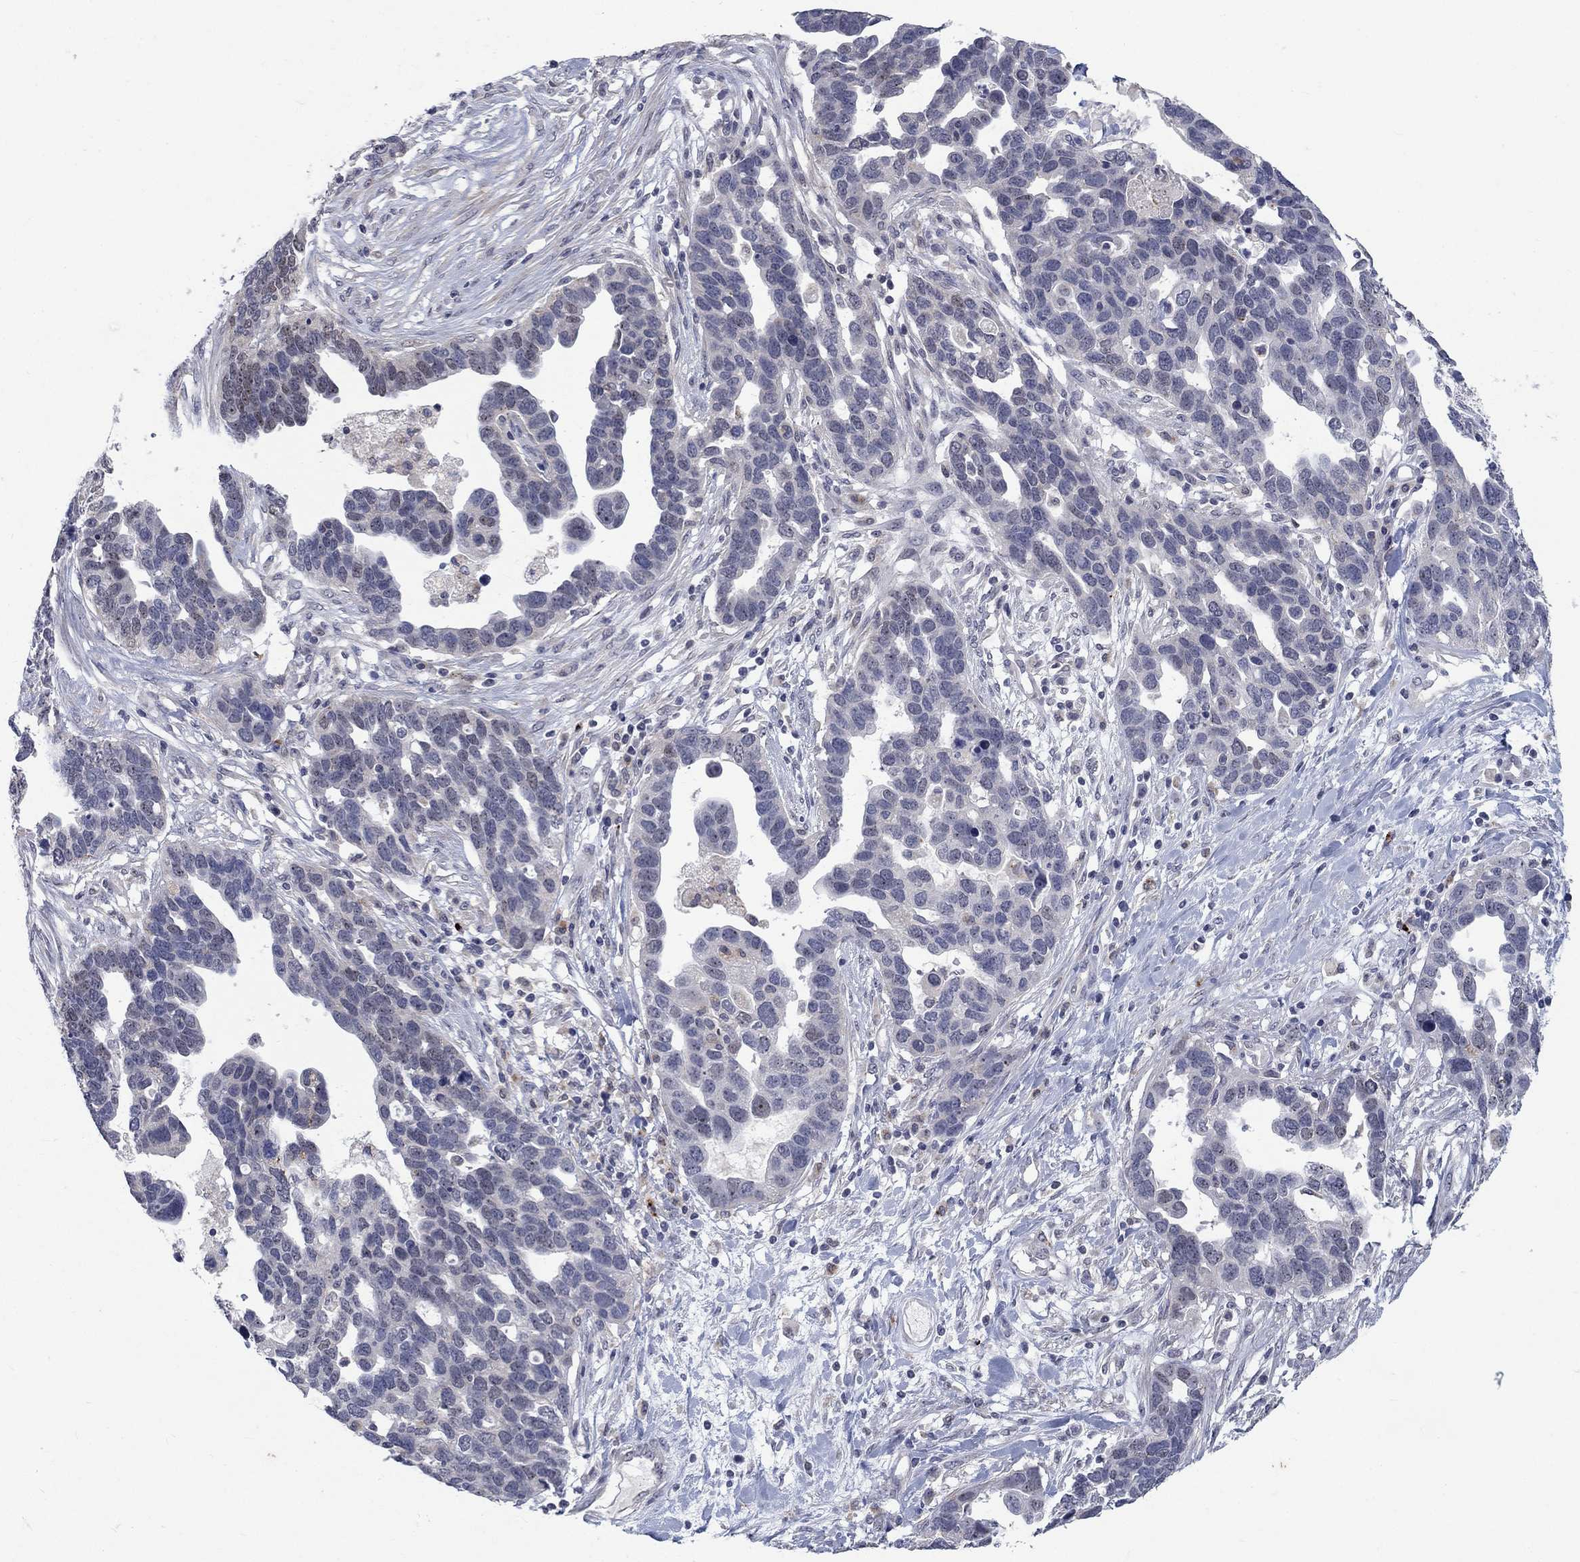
{"staining": {"intensity": "negative", "quantity": "none", "location": "none"}, "tissue": "ovarian cancer", "cell_type": "Tumor cells", "image_type": "cancer", "snomed": [{"axis": "morphology", "description": "Cystadenocarcinoma, serous, NOS"}, {"axis": "topography", "description": "Ovary"}], "caption": "This is an immunohistochemistry histopathology image of ovarian cancer (serous cystadenocarcinoma). There is no expression in tumor cells.", "gene": "MTSS2", "patient": {"sex": "female", "age": 54}}